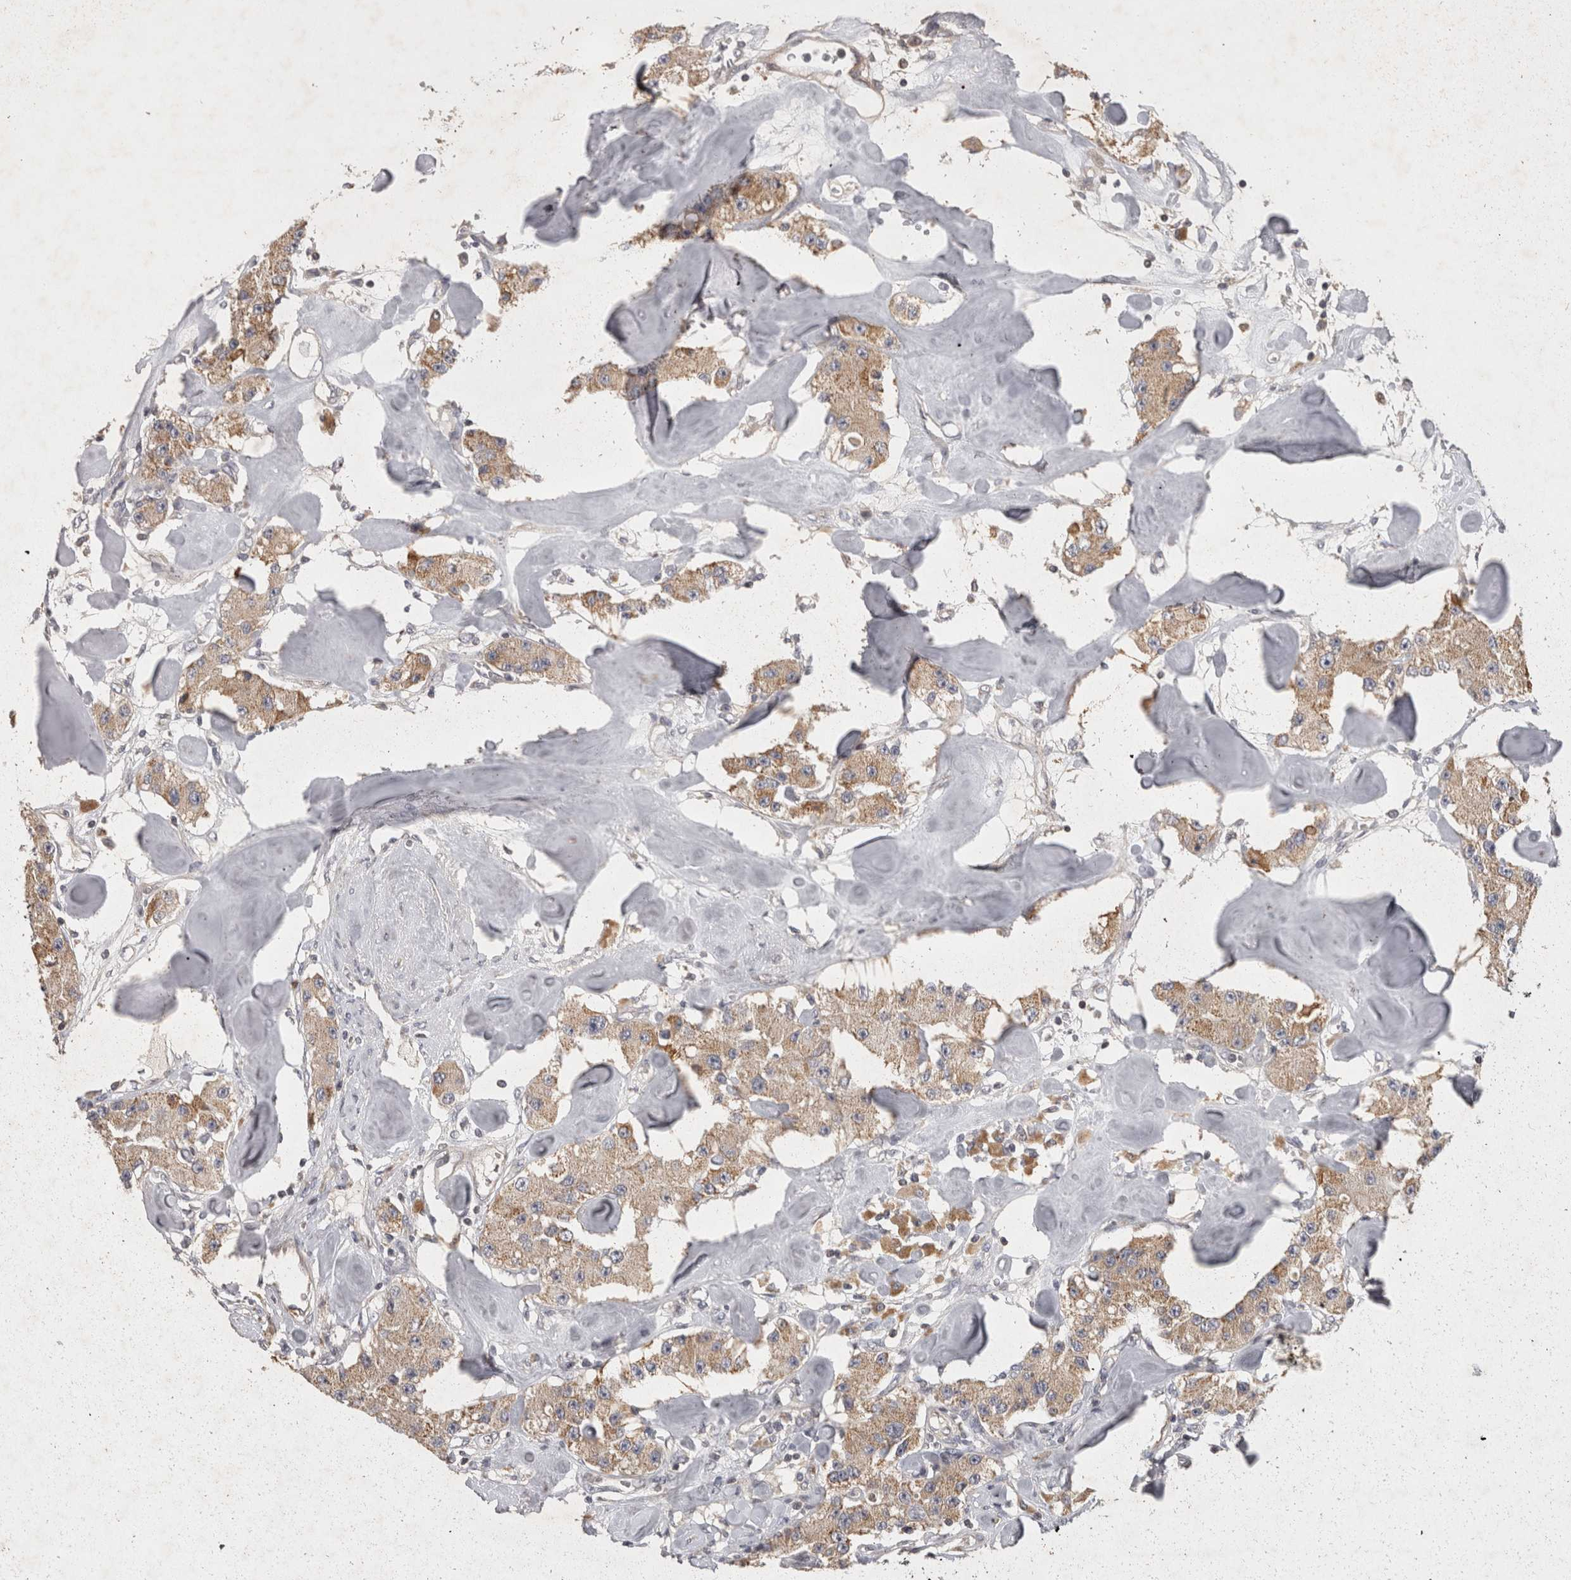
{"staining": {"intensity": "moderate", "quantity": ">75%", "location": "cytoplasmic/membranous"}, "tissue": "carcinoid", "cell_type": "Tumor cells", "image_type": "cancer", "snomed": [{"axis": "morphology", "description": "Carcinoid, malignant, NOS"}, {"axis": "topography", "description": "Pancreas"}], "caption": "Protein expression analysis of human carcinoid reveals moderate cytoplasmic/membranous positivity in approximately >75% of tumor cells. Using DAB (3,3'-diaminobenzidine) (brown) and hematoxylin (blue) stains, captured at high magnification using brightfield microscopy.", "gene": "ACAT2", "patient": {"sex": "male", "age": 41}}